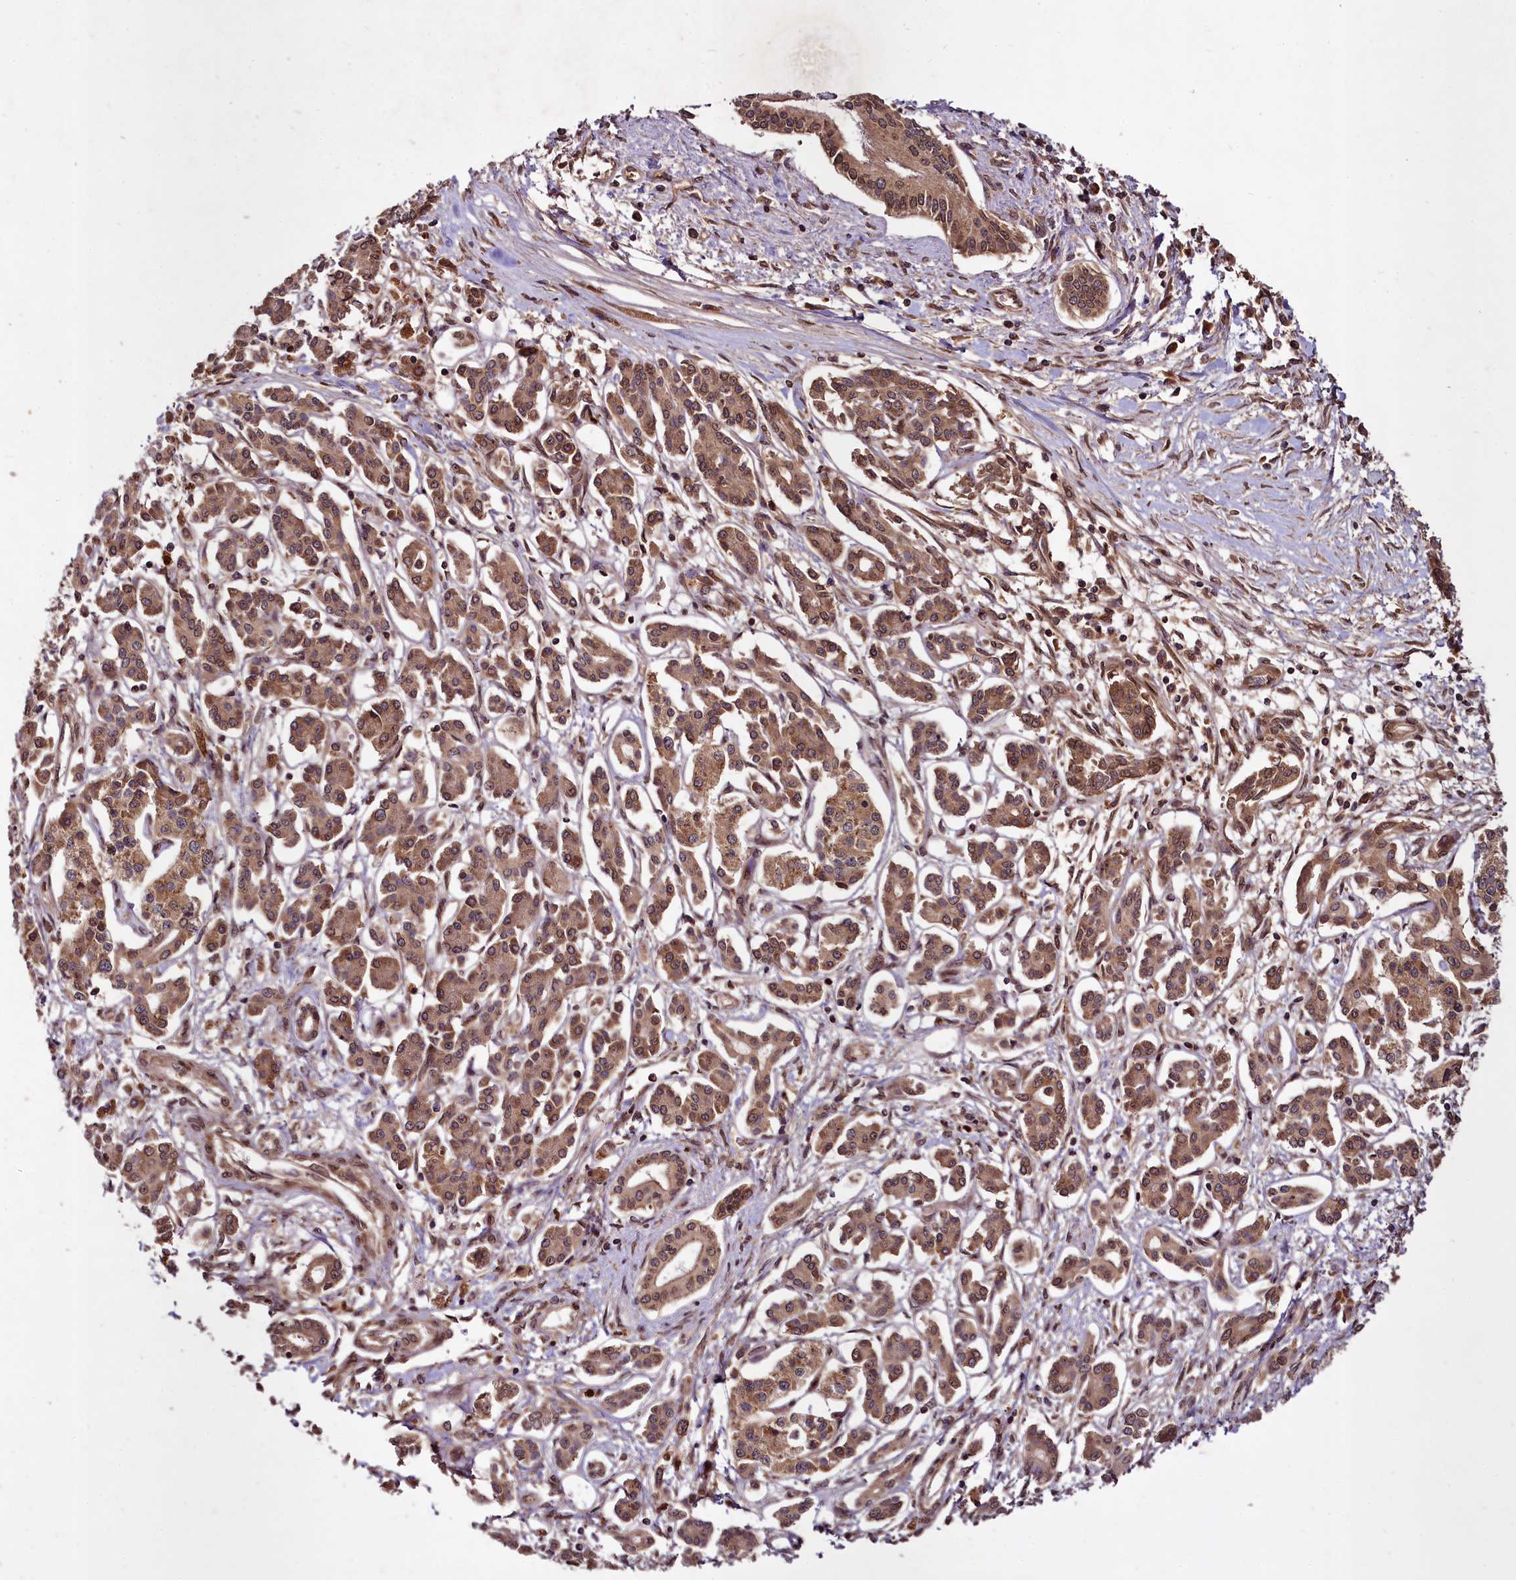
{"staining": {"intensity": "moderate", "quantity": ">75%", "location": "cytoplasmic/membranous,nuclear"}, "tissue": "pancreatic cancer", "cell_type": "Tumor cells", "image_type": "cancer", "snomed": [{"axis": "morphology", "description": "Adenocarcinoma, NOS"}, {"axis": "topography", "description": "Pancreas"}], "caption": "Immunohistochemical staining of human pancreatic adenocarcinoma reveals moderate cytoplasmic/membranous and nuclear protein staining in about >75% of tumor cells. The staining was performed using DAB to visualize the protein expression in brown, while the nuclei were stained in blue with hematoxylin (Magnification: 20x).", "gene": "DCP1B", "patient": {"sex": "female", "age": 50}}